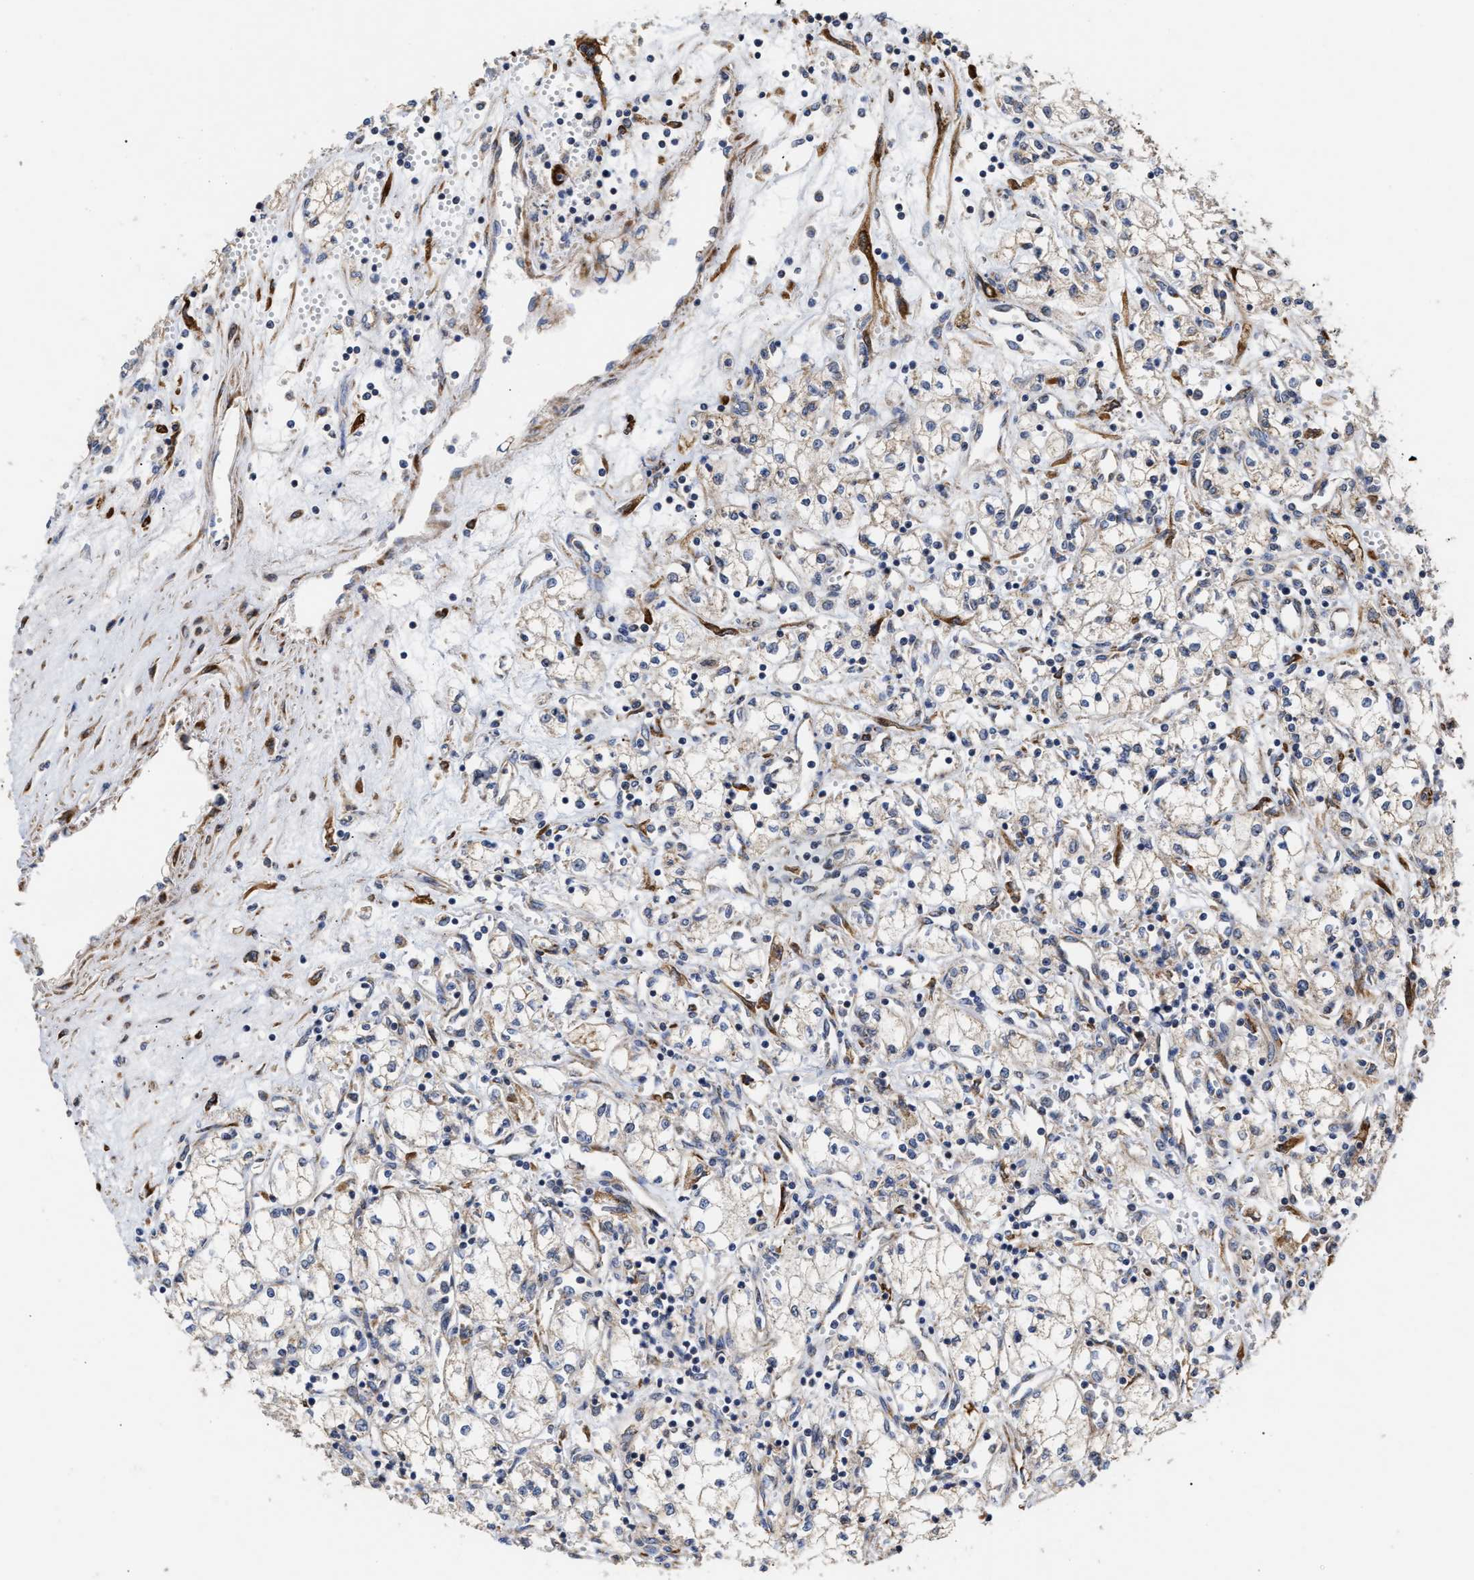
{"staining": {"intensity": "weak", "quantity": "<25%", "location": "cytoplasmic/membranous"}, "tissue": "renal cancer", "cell_type": "Tumor cells", "image_type": "cancer", "snomed": [{"axis": "morphology", "description": "Adenocarcinoma, NOS"}, {"axis": "topography", "description": "Kidney"}], "caption": "High power microscopy histopathology image of an immunohistochemistry micrograph of adenocarcinoma (renal), revealing no significant positivity in tumor cells.", "gene": "MALSU1", "patient": {"sex": "male", "age": 59}}